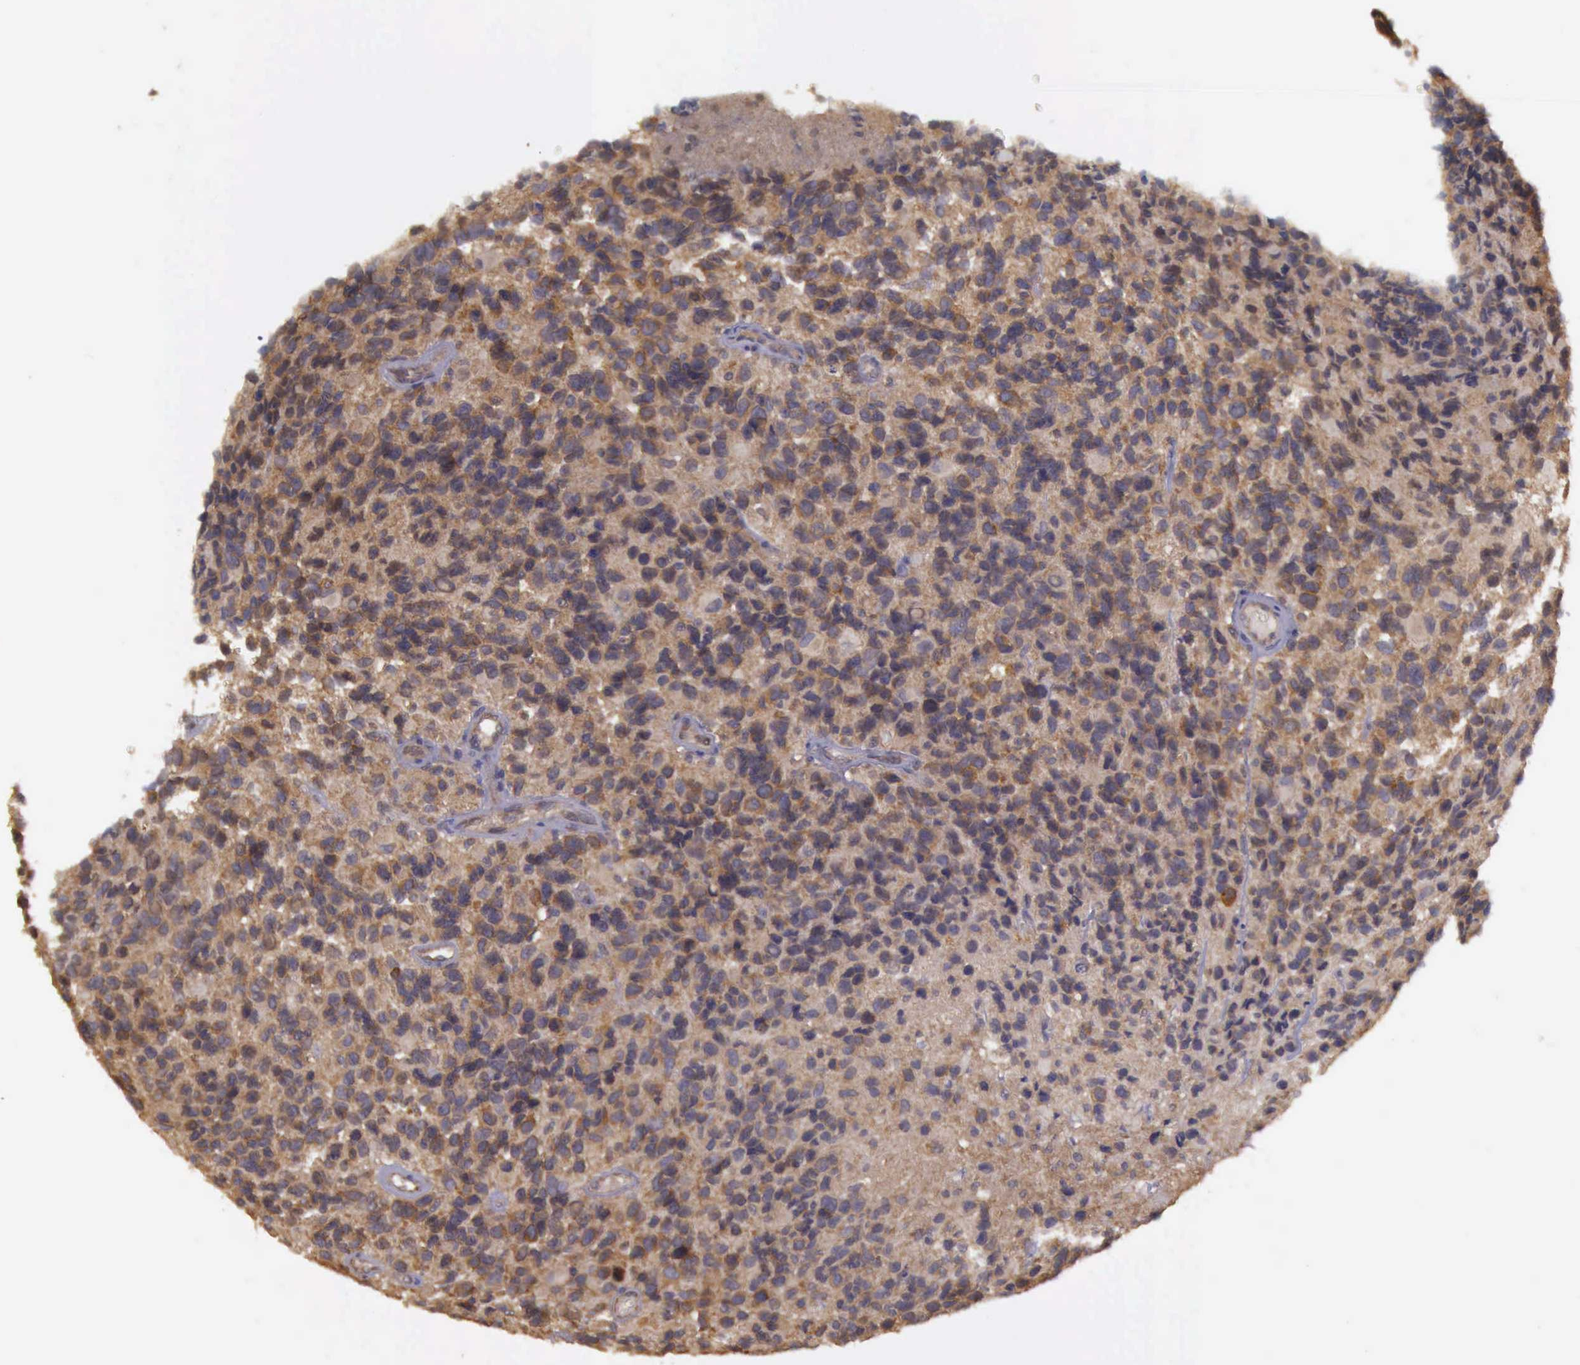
{"staining": {"intensity": "strong", "quantity": ">75%", "location": "cytoplasmic/membranous"}, "tissue": "glioma", "cell_type": "Tumor cells", "image_type": "cancer", "snomed": [{"axis": "morphology", "description": "Glioma, malignant, High grade"}, {"axis": "topography", "description": "Brain"}], "caption": "An image showing strong cytoplasmic/membranous staining in about >75% of tumor cells in glioma, as visualized by brown immunohistochemical staining.", "gene": "EIF5", "patient": {"sex": "male", "age": 77}}